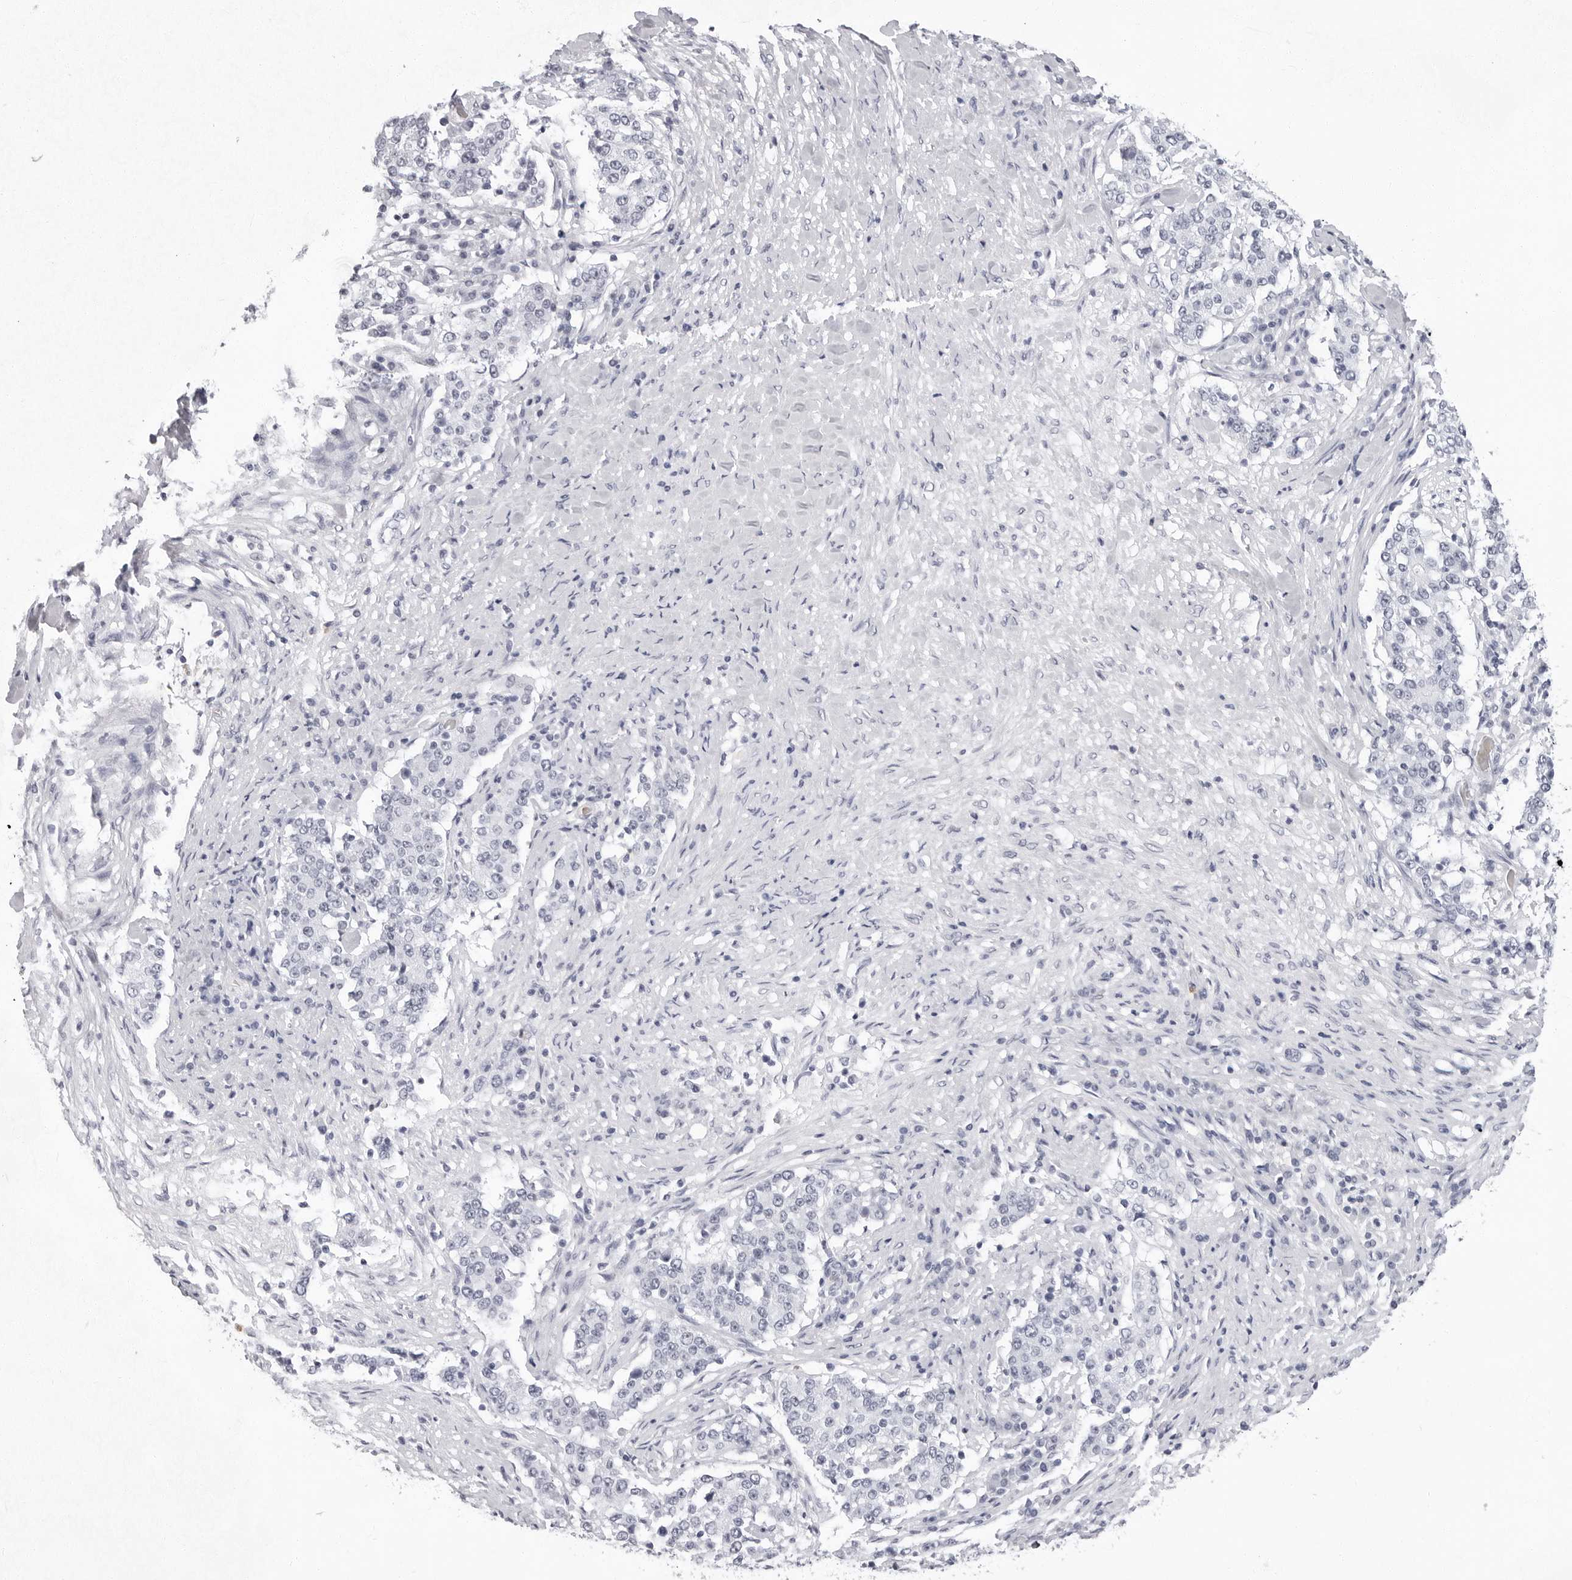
{"staining": {"intensity": "negative", "quantity": "none", "location": "none"}, "tissue": "stomach cancer", "cell_type": "Tumor cells", "image_type": "cancer", "snomed": [{"axis": "morphology", "description": "Adenocarcinoma, NOS"}, {"axis": "topography", "description": "Stomach"}], "caption": "Tumor cells are negative for protein expression in human stomach cancer.", "gene": "VEZF1", "patient": {"sex": "male", "age": 59}}